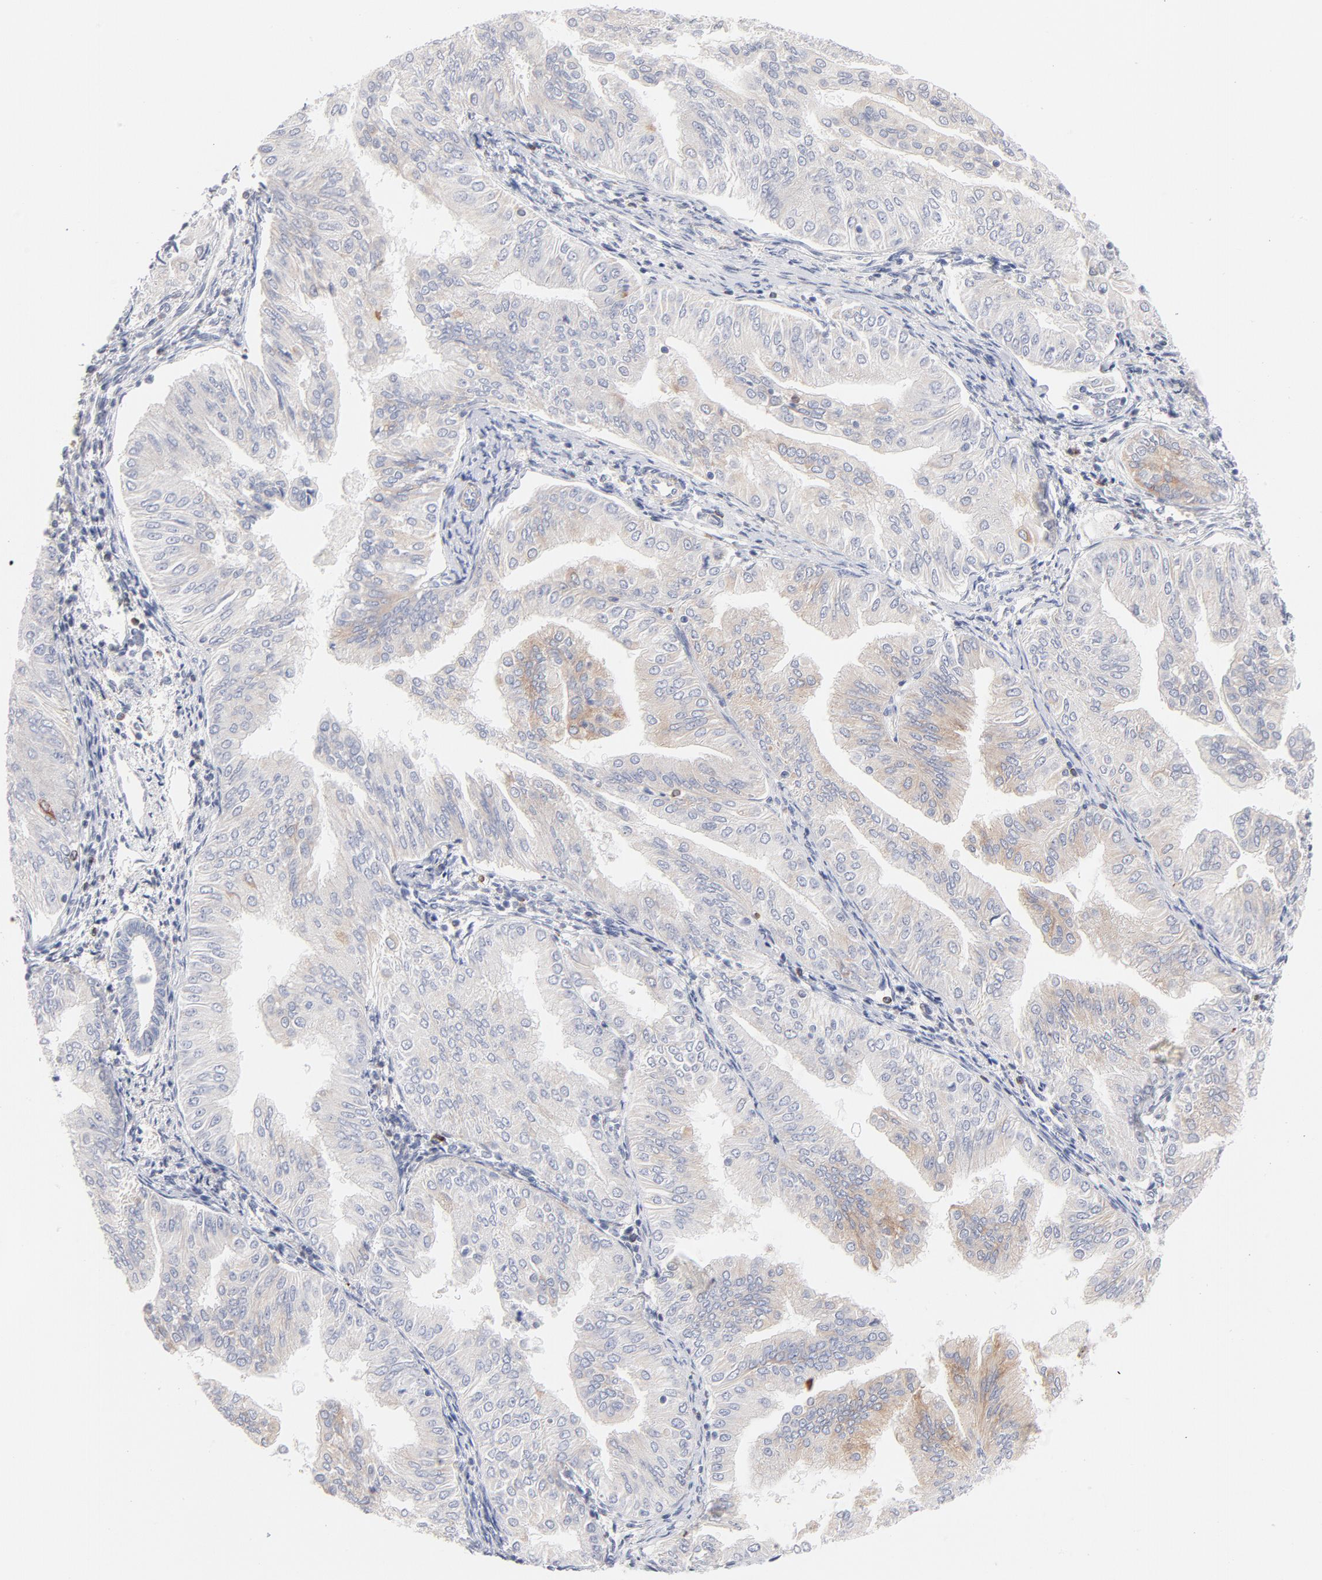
{"staining": {"intensity": "weak", "quantity": "<25%", "location": "cytoplasmic/membranous"}, "tissue": "endometrial cancer", "cell_type": "Tumor cells", "image_type": "cancer", "snomed": [{"axis": "morphology", "description": "Adenocarcinoma, NOS"}, {"axis": "topography", "description": "Endometrium"}], "caption": "Endometrial cancer was stained to show a protein in brown. There is no significant positivity in tumor cells.", "gene": "MID1", "patient": {"sex": "female", "age": 53}}